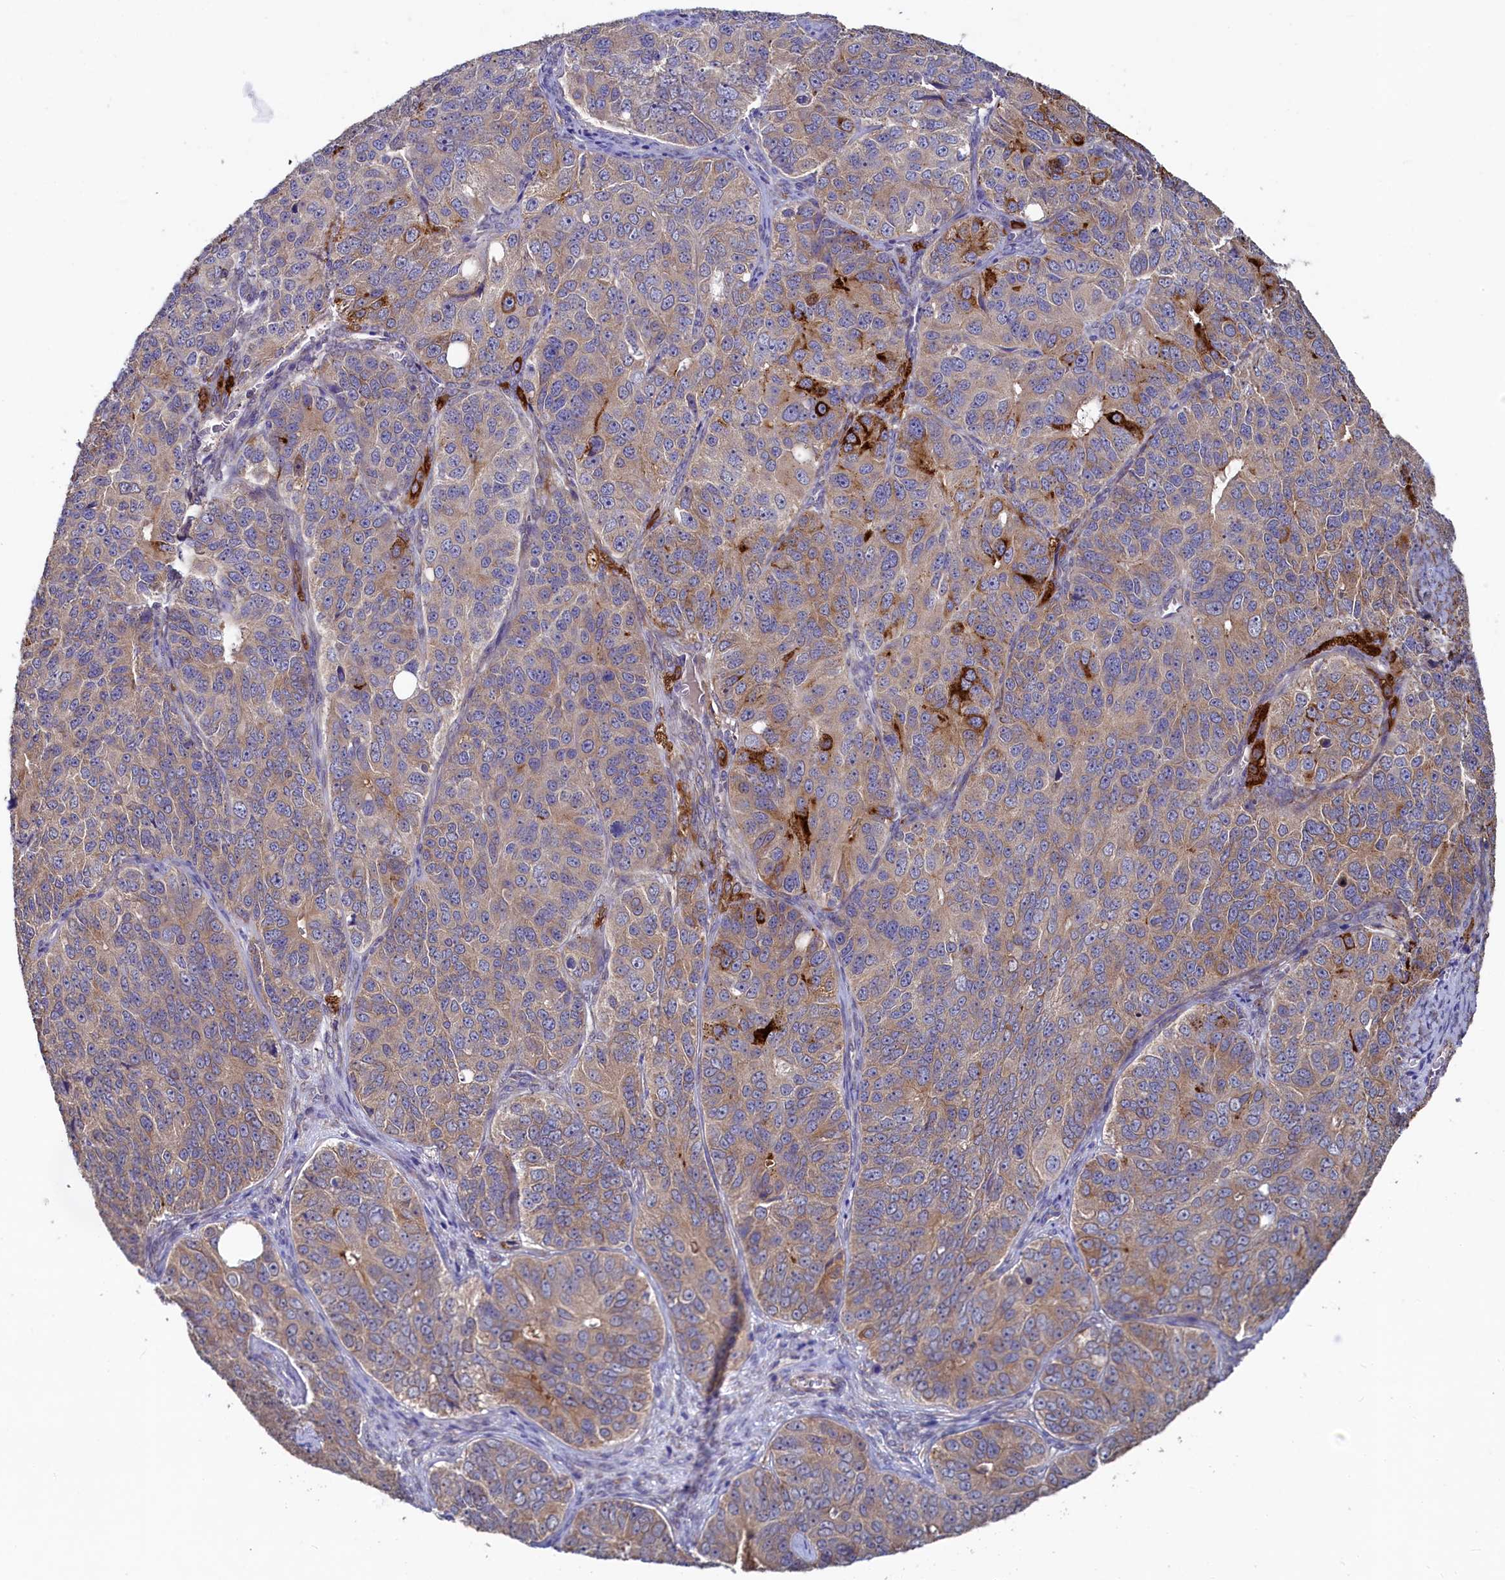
{"staining": {"intensity": "weak", "quantity": "25%-75%", "location": "cytoplasmic/membranous"}, "tissue": "ovarian cancer", "cell_type": "Tumor cells", "image_type": "cancer", "snomed": [{"axis": "morphology", "description": "Carcinoma, endometroid"}, {"axis": "topography", "description": "Ovary"}], "caption": "Brown immunohistochemical staining in human ovarian cancer demonstrates weak cytoplasmic/membranous expression in about 25%-75% of tumor cells.", "gene": "SPATA2L", "patient": {"sex": "female", "age": 51}}